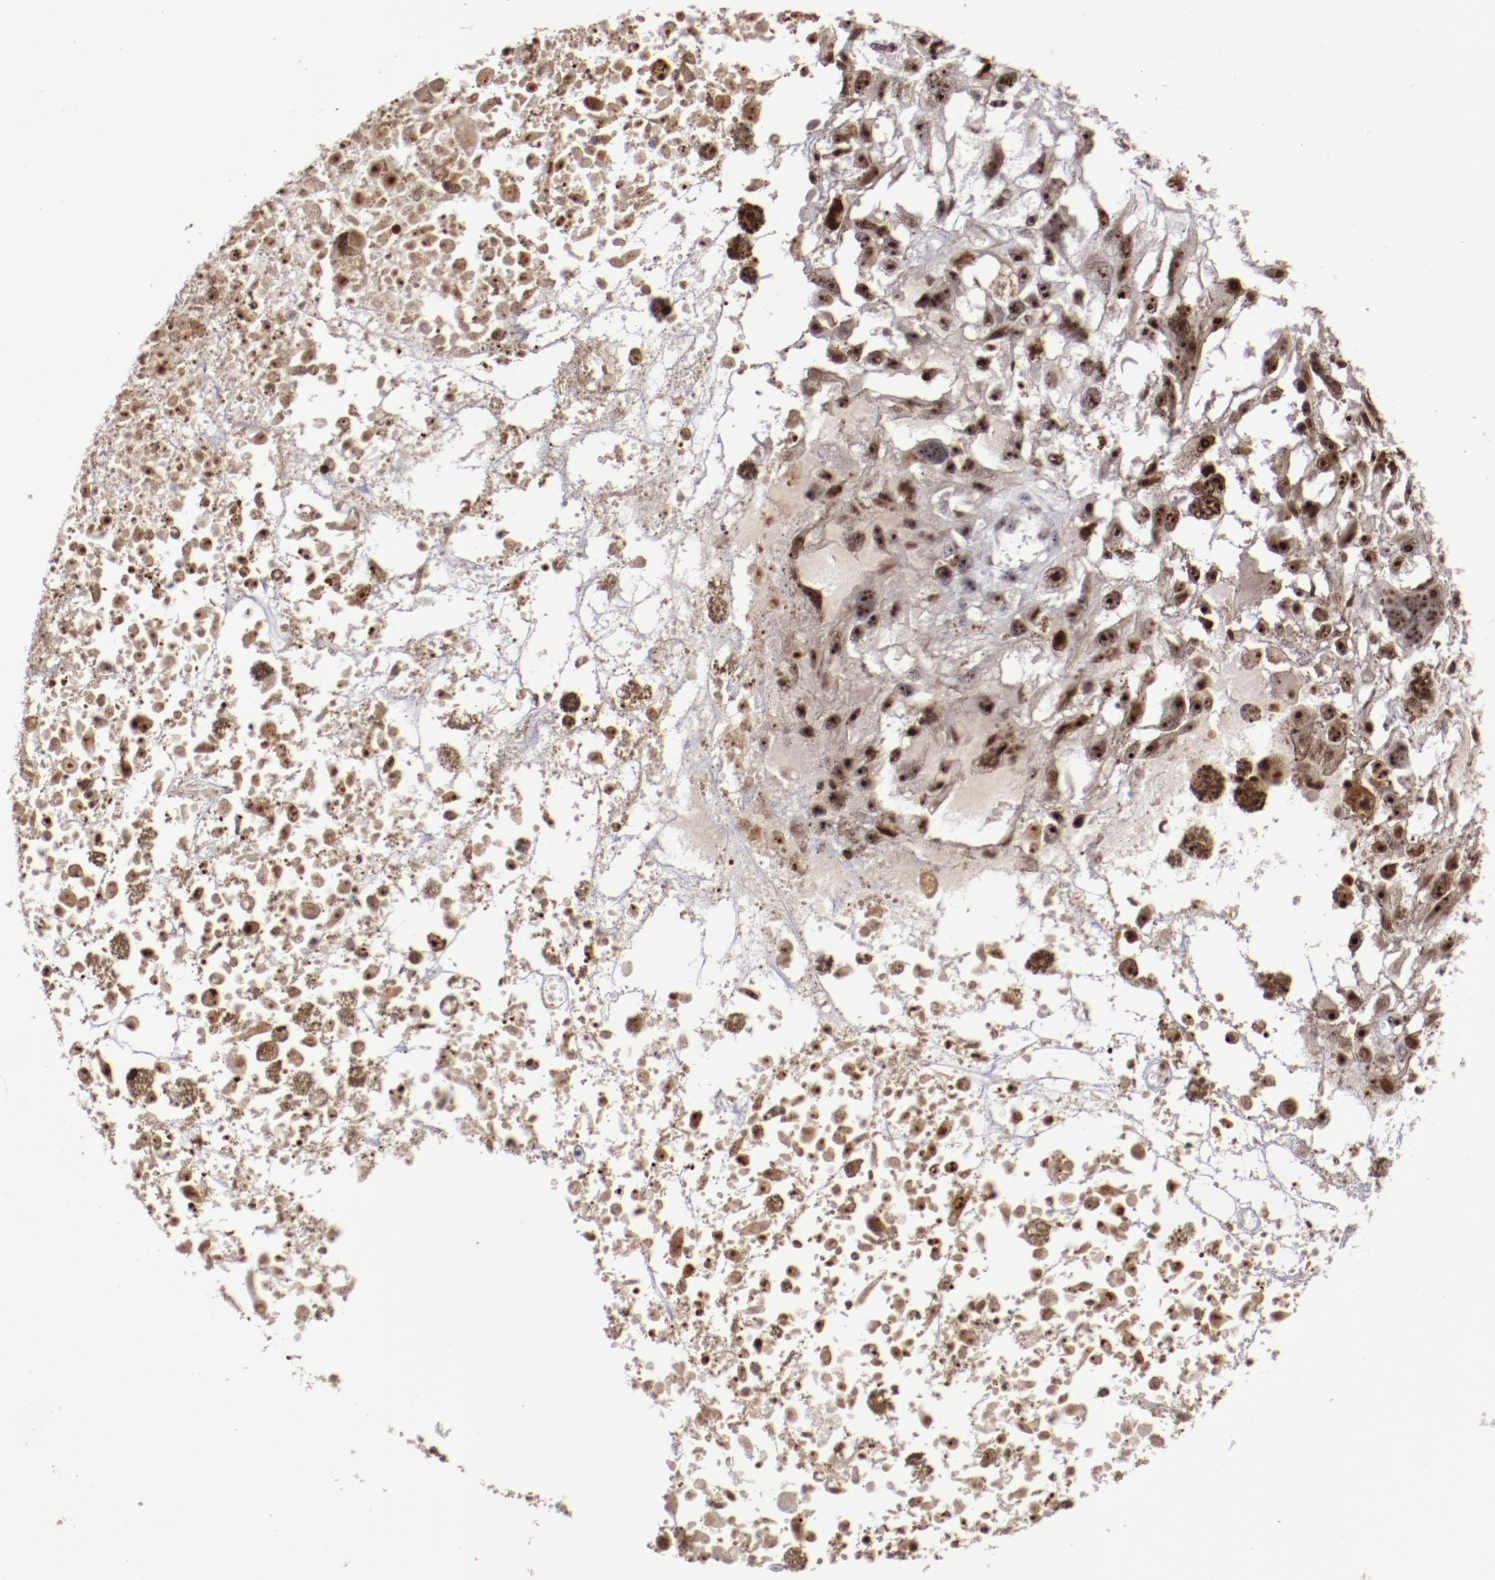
{"staining": {"intensity": "moderate", "quantity": "25%-75%", "location": "nuclear"}, "tissue": "melanoma", "cell_type": "Tumor cells", "image_type": "cancer", "snomed": [{"axis": "morphology", "description": "Malignant melanoma, Metastatic site"}, {"axis": "topography", "description": "Lymph node"}], "caption": "This image shows immunohistochemistry (IHC) staining of malignant melanoma (metastatic site), with medium moderate nuclear positivity in approximately 25%-75% of tumor cells.", "gene": "DDX24", "patient": {"sex": "male", "age": 59}}